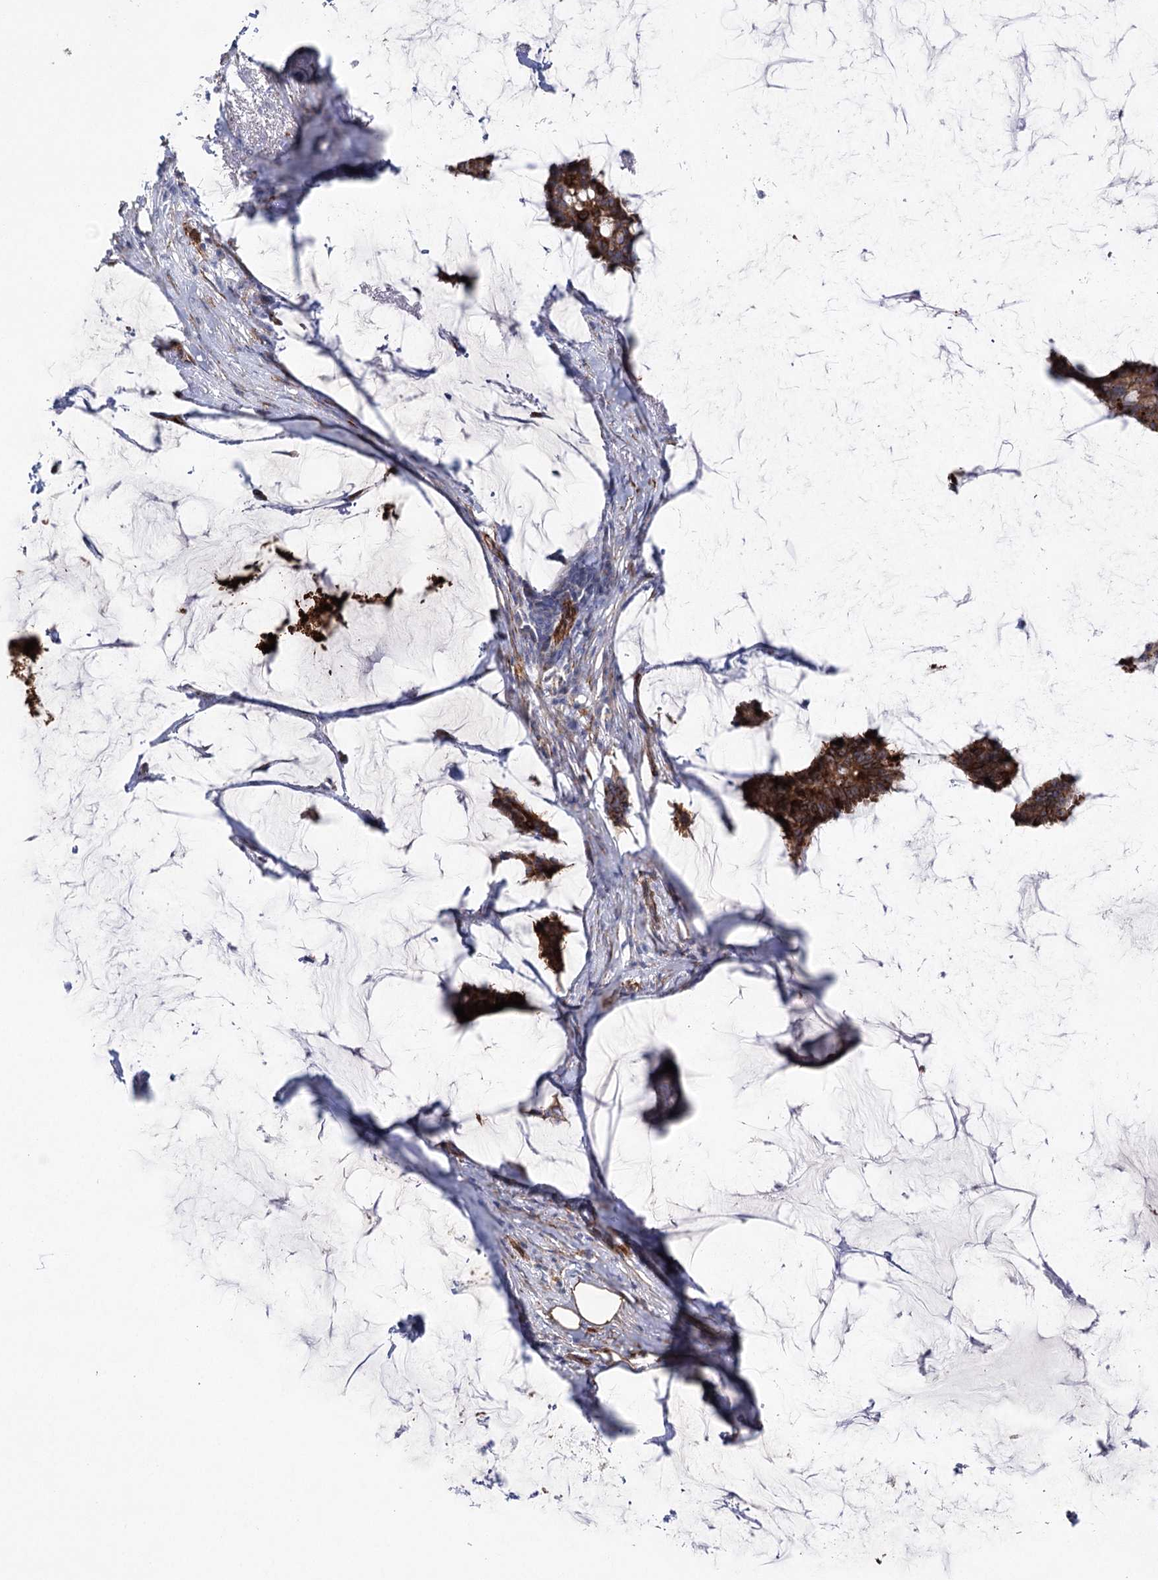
{"staining": {"intensity": "moderate", "quantity": ">75%", "location": "cytoplasmic/membranous"}, "tissue": "breast cancer", "cell_type": "Tumor cells", "image_type": "cancer", "snomed": [{"axis": "morphology", "description": "Duct carcinoma"}, {"axis": "topography", "description": "Breast"}], "caption": "The immunohistochemical stain highlights moderate cytoplasmic/membranous expression in tumor cells of breast cancer (infiltrating ductal carcinoma) tissue.", "gene": "TMEM164", "patient": {"sex": "female", "age": 93}}